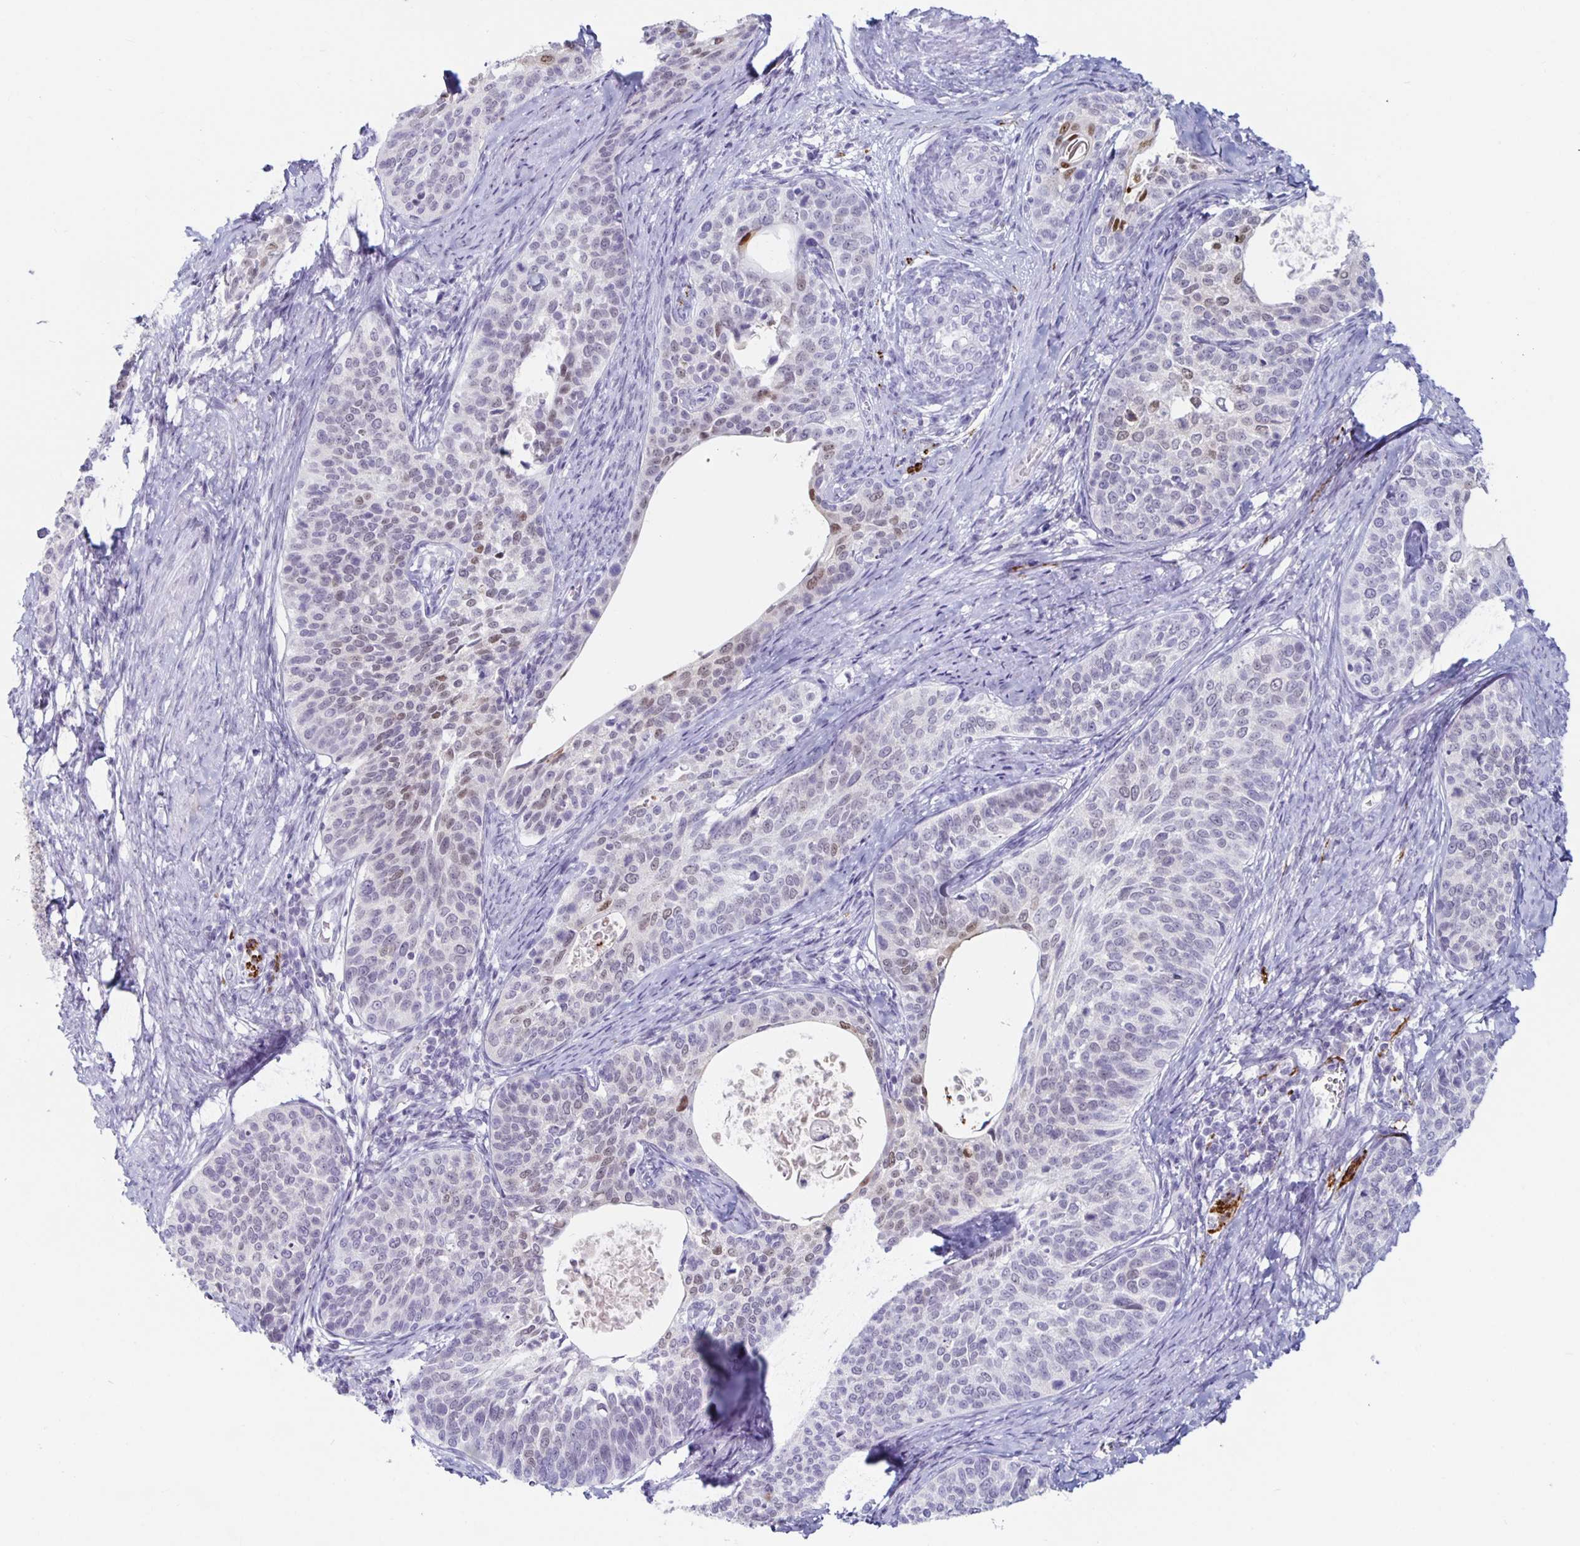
{"staining": {"intensity": "weak", "quantity": "<25%", "location": "nuclear"}, "tissue": "cervical cancer", "cell_type": "Tumor cells", "image_type": "cancer", "snomed": [{"axis": "morphology", "description": "Squamous cell carcinoma, NOS"}, {"axis": "topography", "description": "Cervix"}], "caption": "Tumor cells show no significant staining in squamous cell carcinoma (cervical).", "gene": "KCNQ2", "patient": {"sex": "female", "age": 69}}